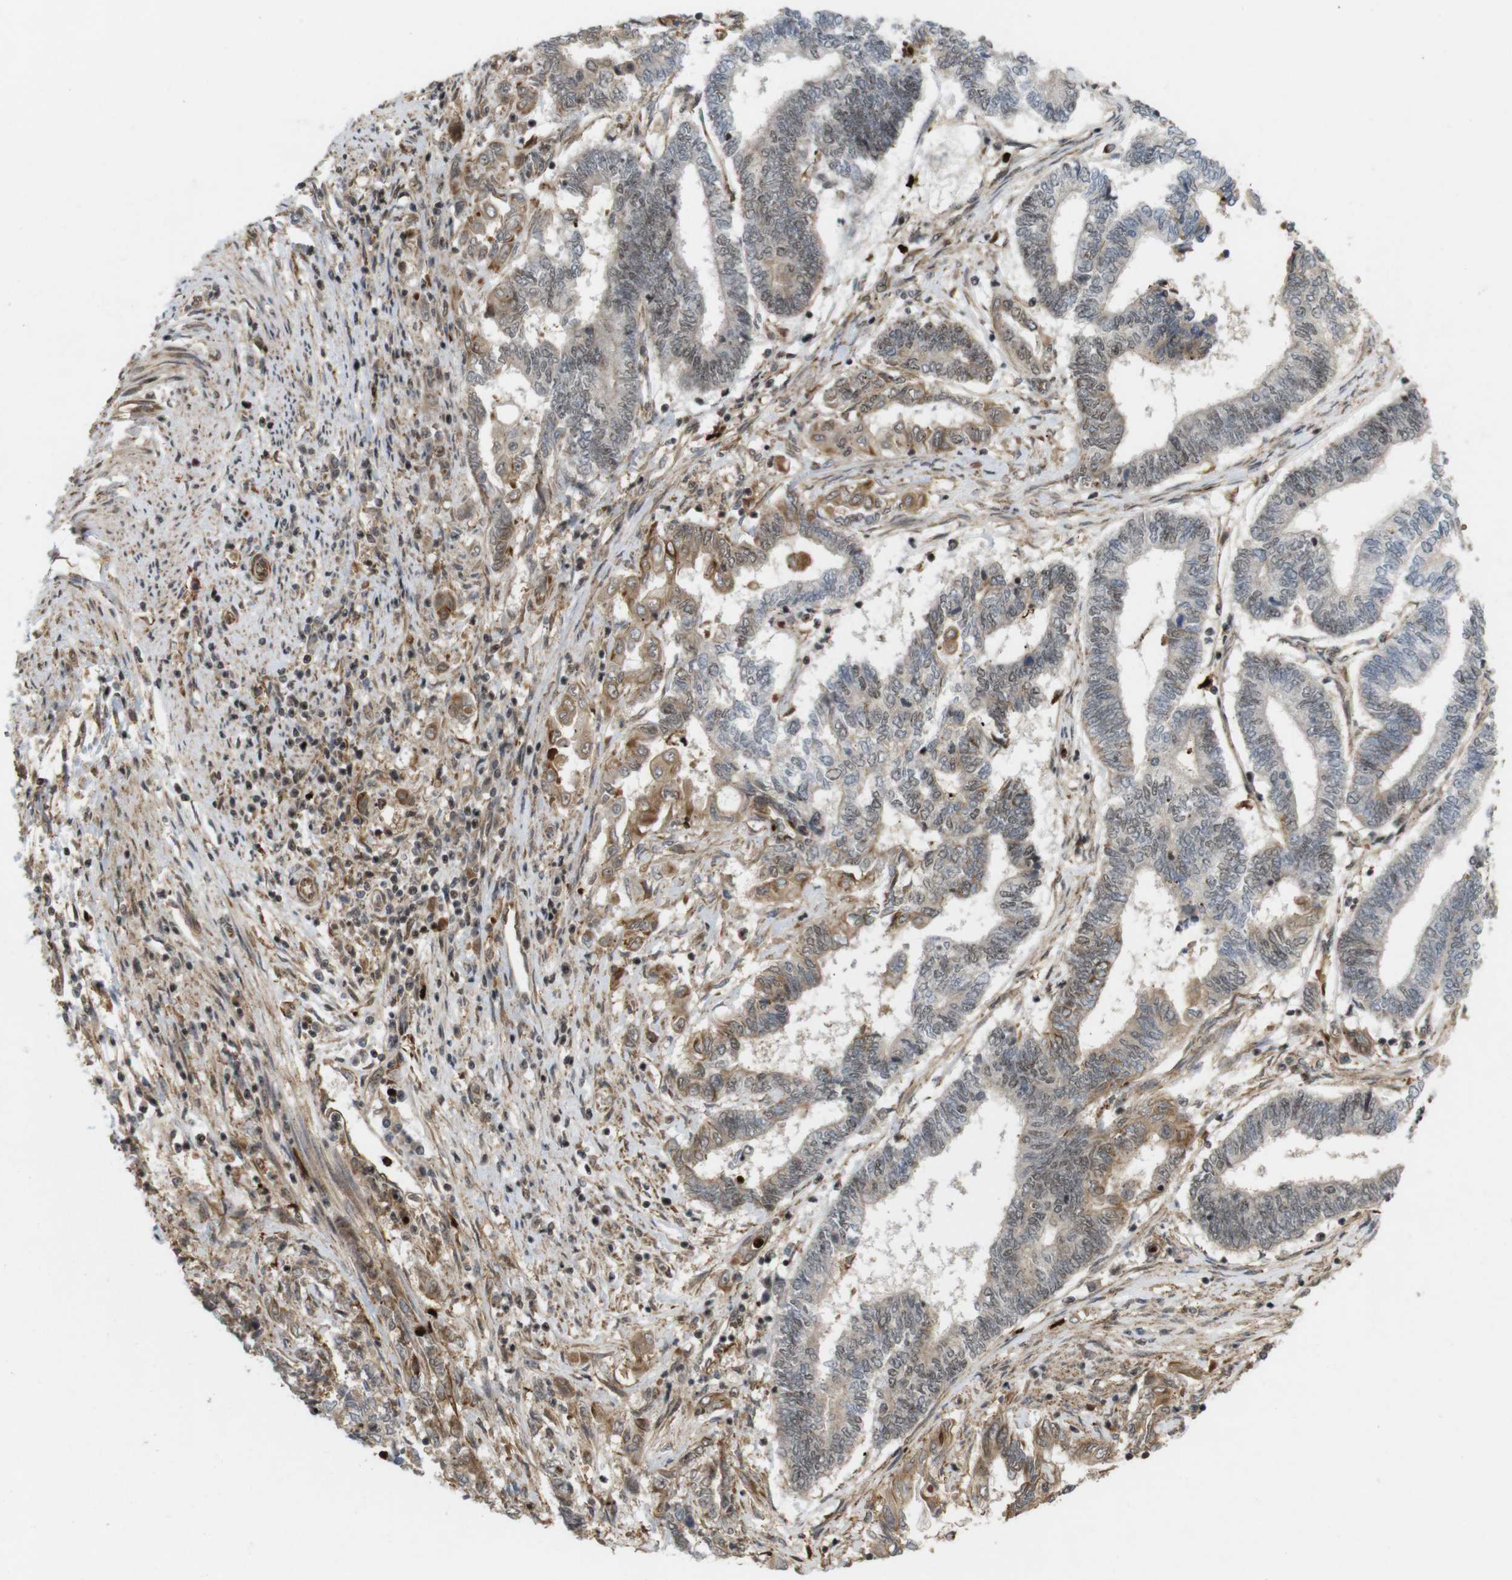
{"staining": {"intensity": "moderate", "quantity": "25%-75%", "location": "nuclear"}, "tissue": "endometrial cancer", "cell_type": "Tumor cells", "image_type": "cancer", "snomed": [{"axis": "morphology", "description": "Adenocarcinoma, NOS"}, {"axis": "topography", "description": "Uterus"}, {"axis": "topography", "description": "Endometrium"}], "caption": "A micrograph showing moderate nuclear staining in about 25%-75% of tumor cells in endometrial adenocarcinoma, as visualized by brown immunohistochemical staining.", "gene": "SP2", "patient": {"sex": "female", "age": 70}}